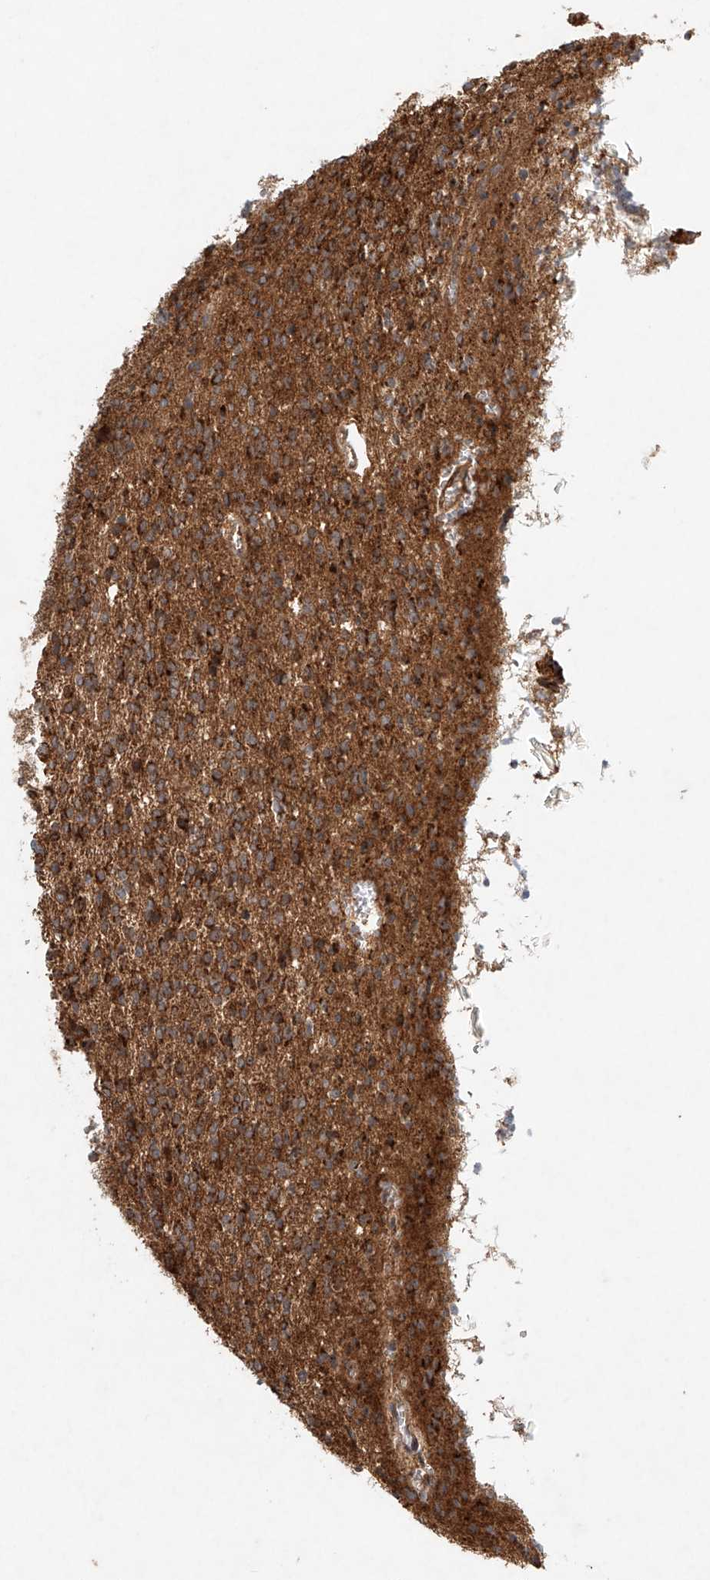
{"staining": {"intensity": "strong", "quantity": ">75%", "location": "cytoplasmic/membranous"}, "tissue": "glioma", "cell_type": "Tumor cells", "image_type": "cancer", "snomed": [{"axis": "morphology", "description": "Glioma, malignant, High grade"}, {"axis": "topography", "description": "Brain"}], "caption": "Strong cytoplasmic/membranous expression for a protein is seen in approximately >75% of tumor cells of malignant glioma (high-grade) using IHC.", "gene": "DCAF11", "patient": {"sex": "male", "age": 34}}